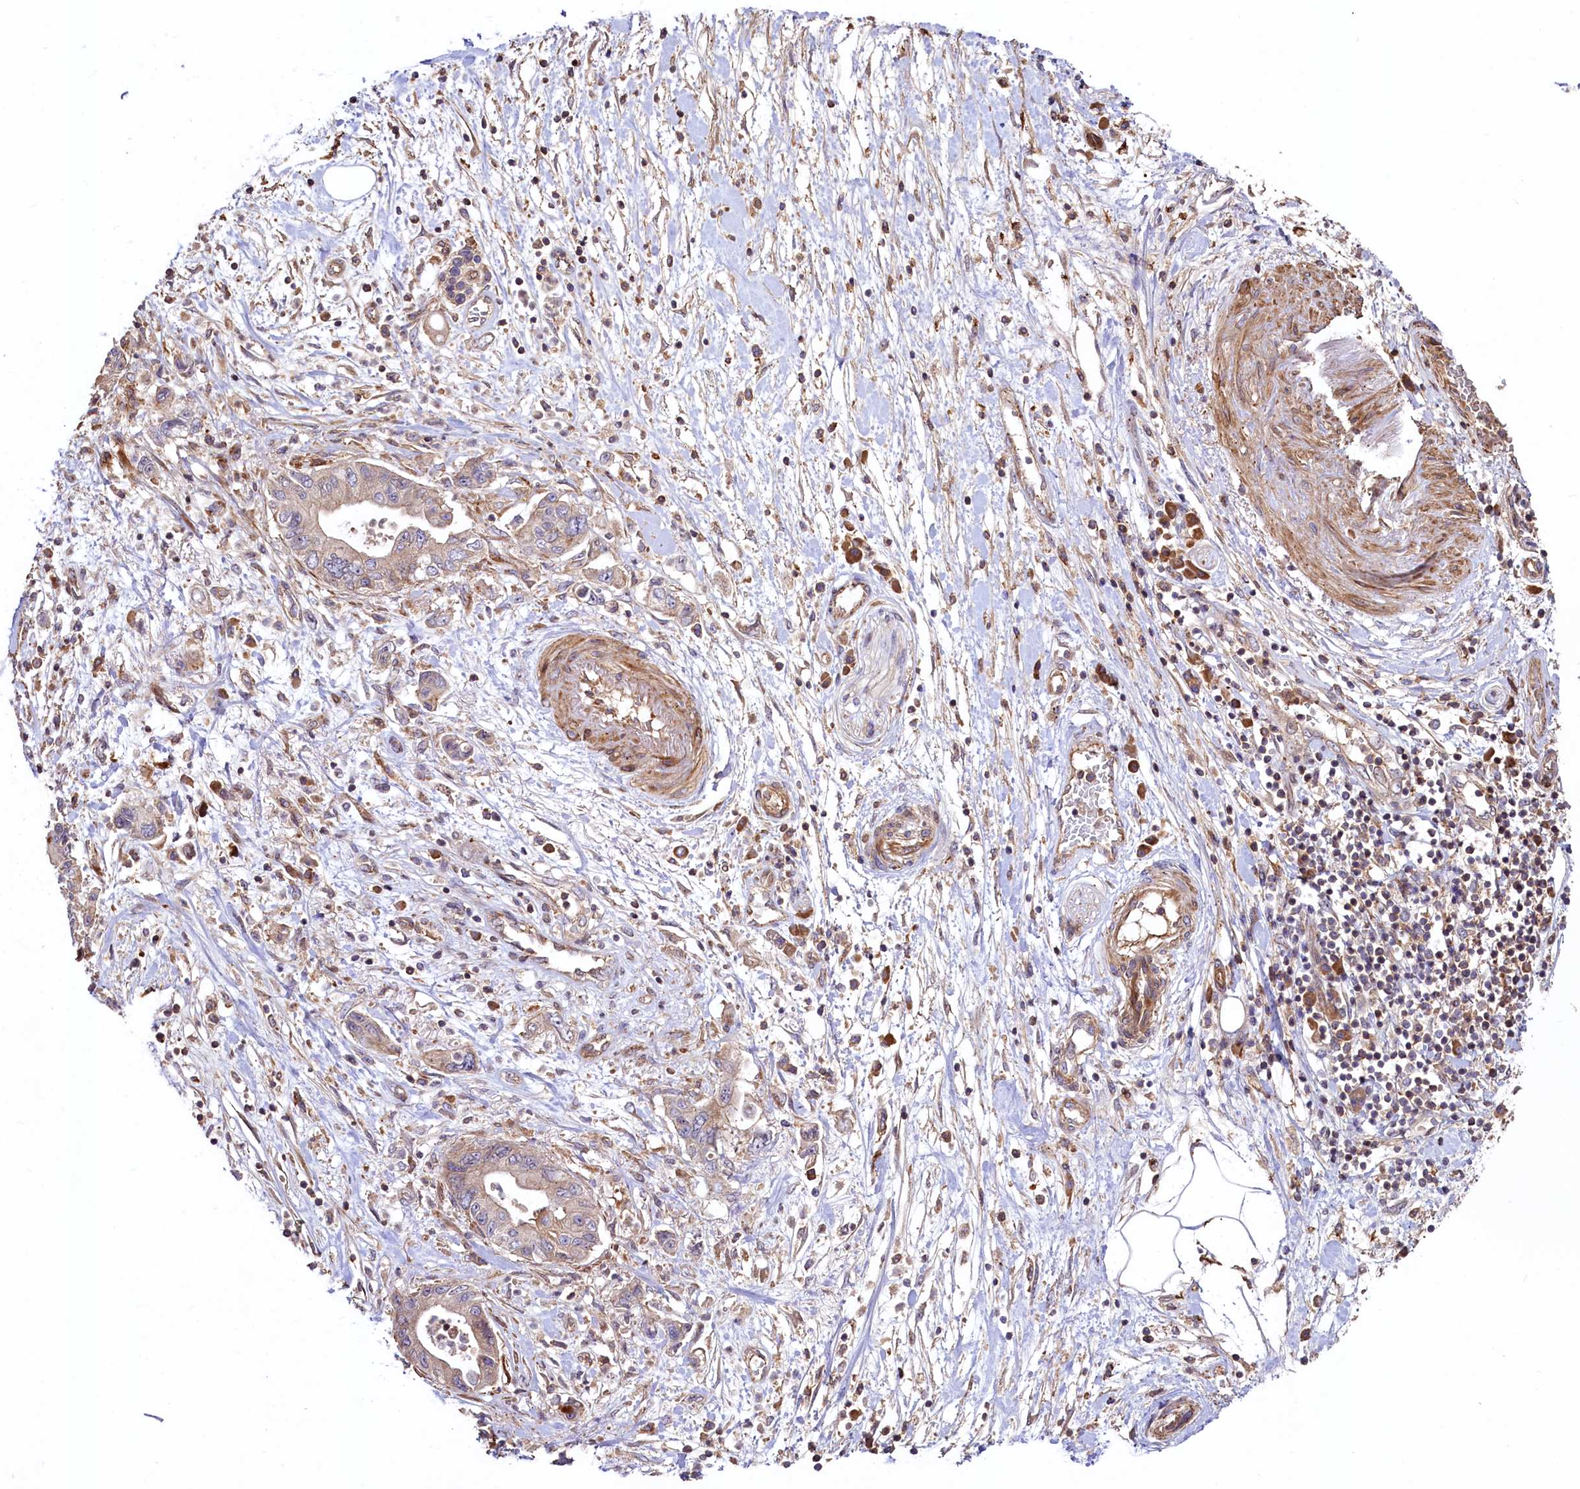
{"staining": {"intensity": "weak", "quantity": ">75%", "location": "cytoplasmic/membranous"}, "tissue": "pancreatic cancer", "cell_type": "Tumor cells", "image_type": "cancer", "snomed": [{"axis": "morphology", "description": "Adenocarcinoma, NOS"}, {"axis": "topography", "description": "Pancreas"}], "caption": "Adenocarcinoma (pancreatic) was stained to show a protein in brown. There is low levels of weak cytoplasmic/membranous staining in about >75% of tumor cells.", "gene": "KLHDC4", "patient": {"sex": "female", "age": 73}}